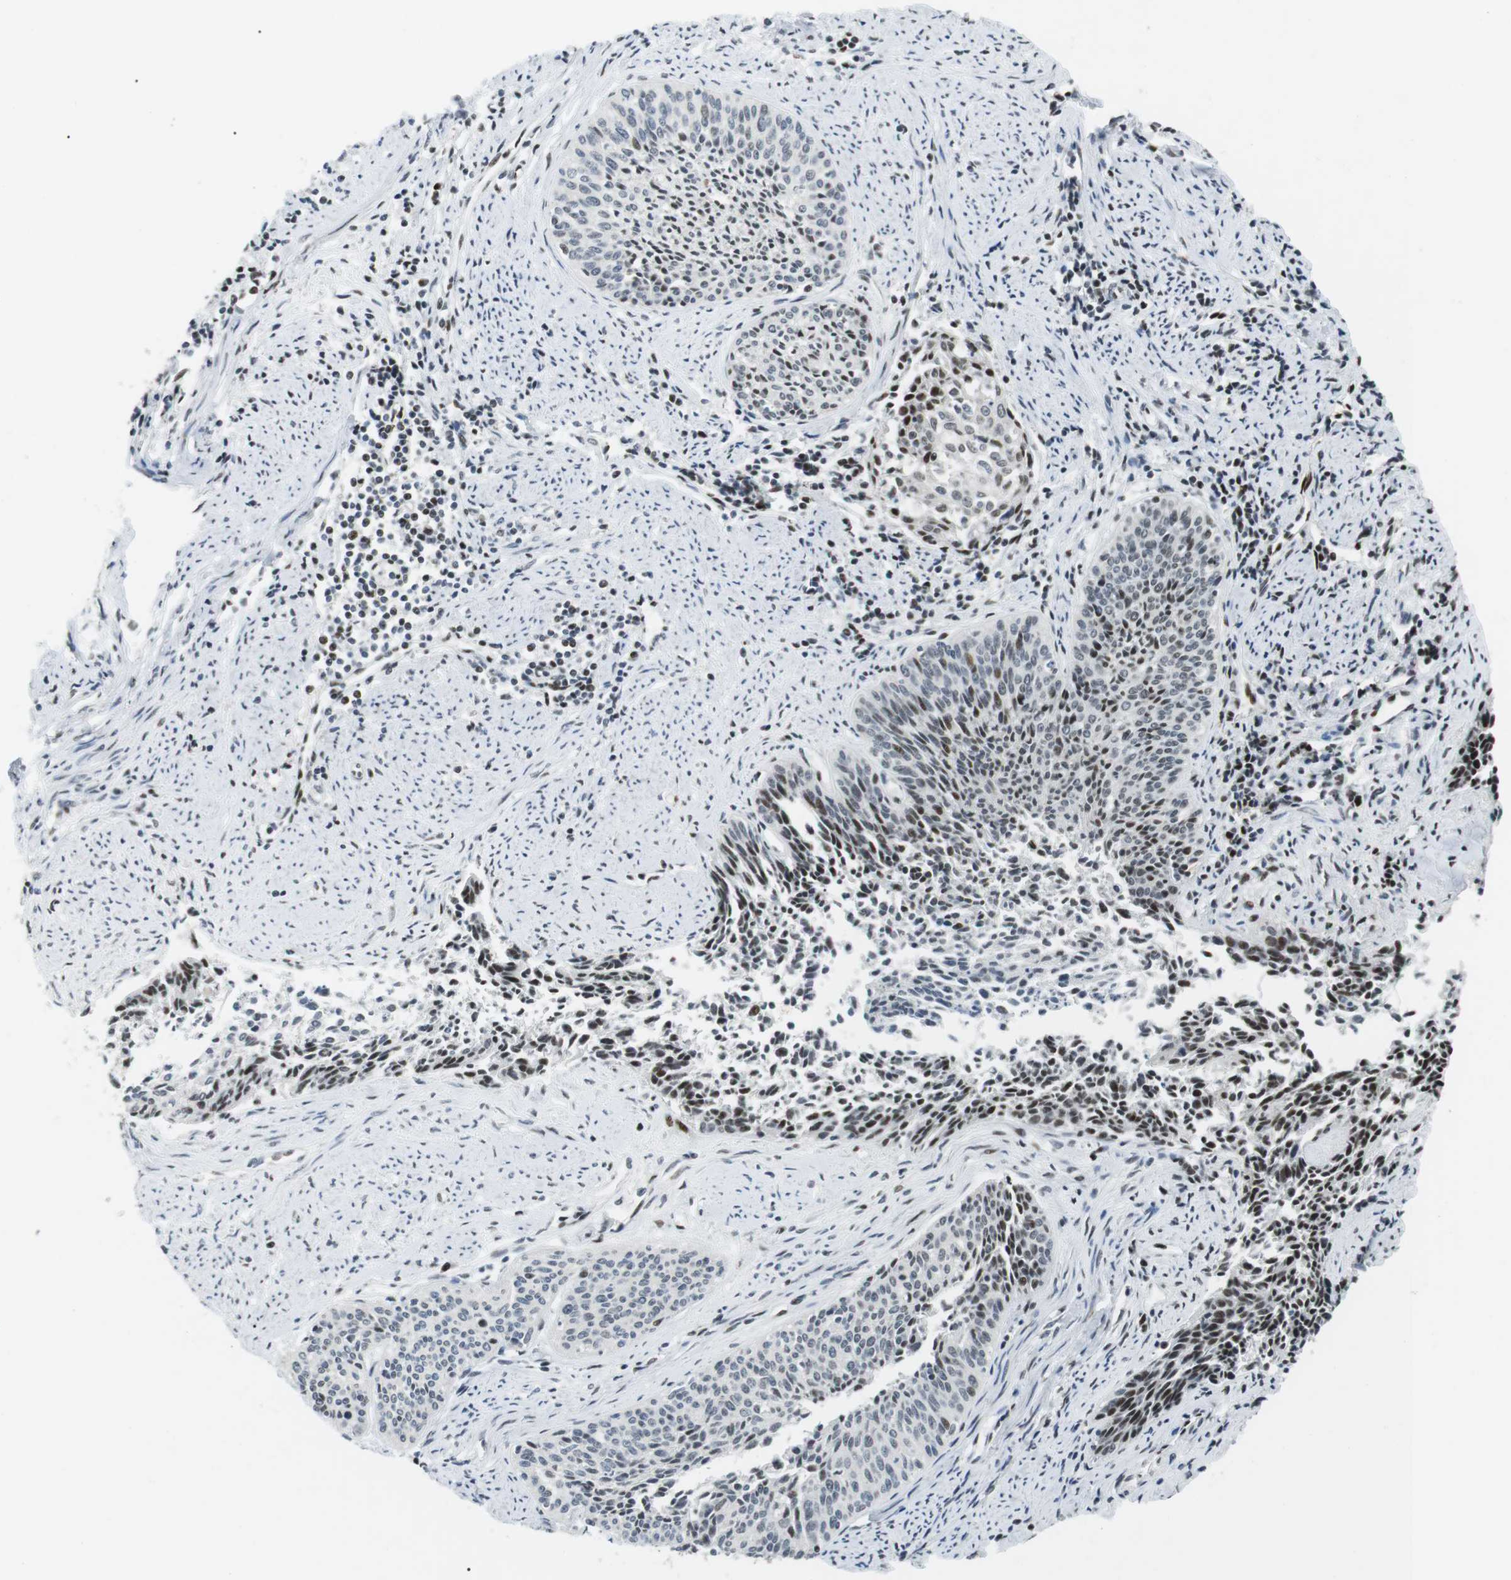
{"staining": {"intensity": "moderate", "quantity": "<25%", "location": "nuclear"}, "tissue": "cervical cancer", "cell_type": "Tumor cells", "image_type": "cancer", "snomed": [{"axis": "morphology", "description": "Squamous cell carcinoma, NOS"}, {"axis": "topography", "description": "Cervix"}], "caption": "An image of squamous cell carcinoma (cervical) stained for a protein reveals moderate nuclear brown staining in tumor cells.", "gene": "CDC27", "patient": {"sex": "female", "age": 55}}